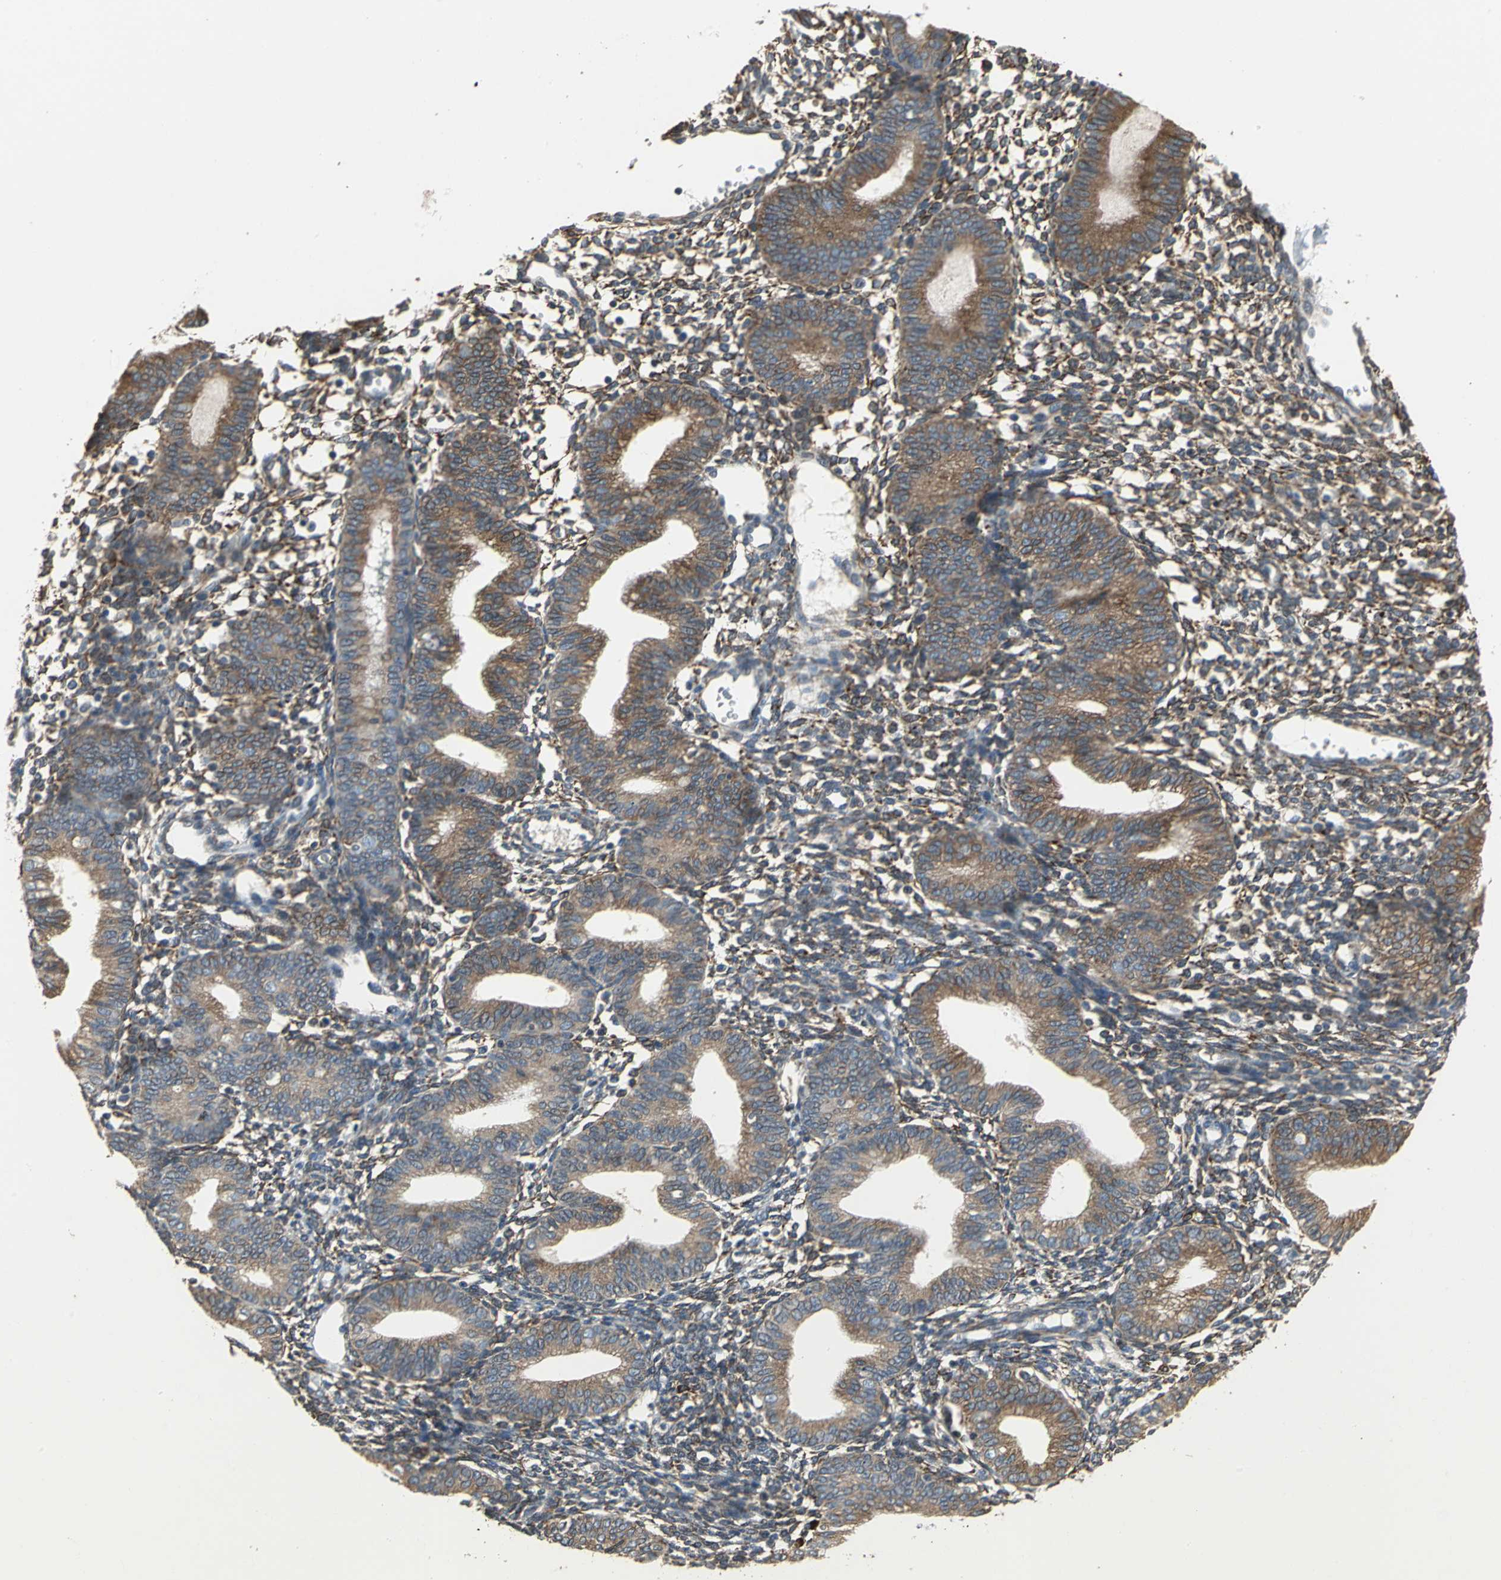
{"staining": {"intensity": "weak", "quantity": "25%-75%", "location": "cytoplasmic/membranous"}, "tissue": "endometrium", "cell_type": "Cells in endometrial stroma", "image_type": "normal", "snomed": [{"axis": "morphology", "description": "Normal tissue, NOS"}, {"axis": "topography", "description": "Endometrium"}], "caption": "A brown stain labels weak cytoplasmic/membranous positivity of a protein in cells in endometrial stroma of unremarkable endometrium.", "gene": "SYVN1", "patient": {"sex": "female", "age": 61}}